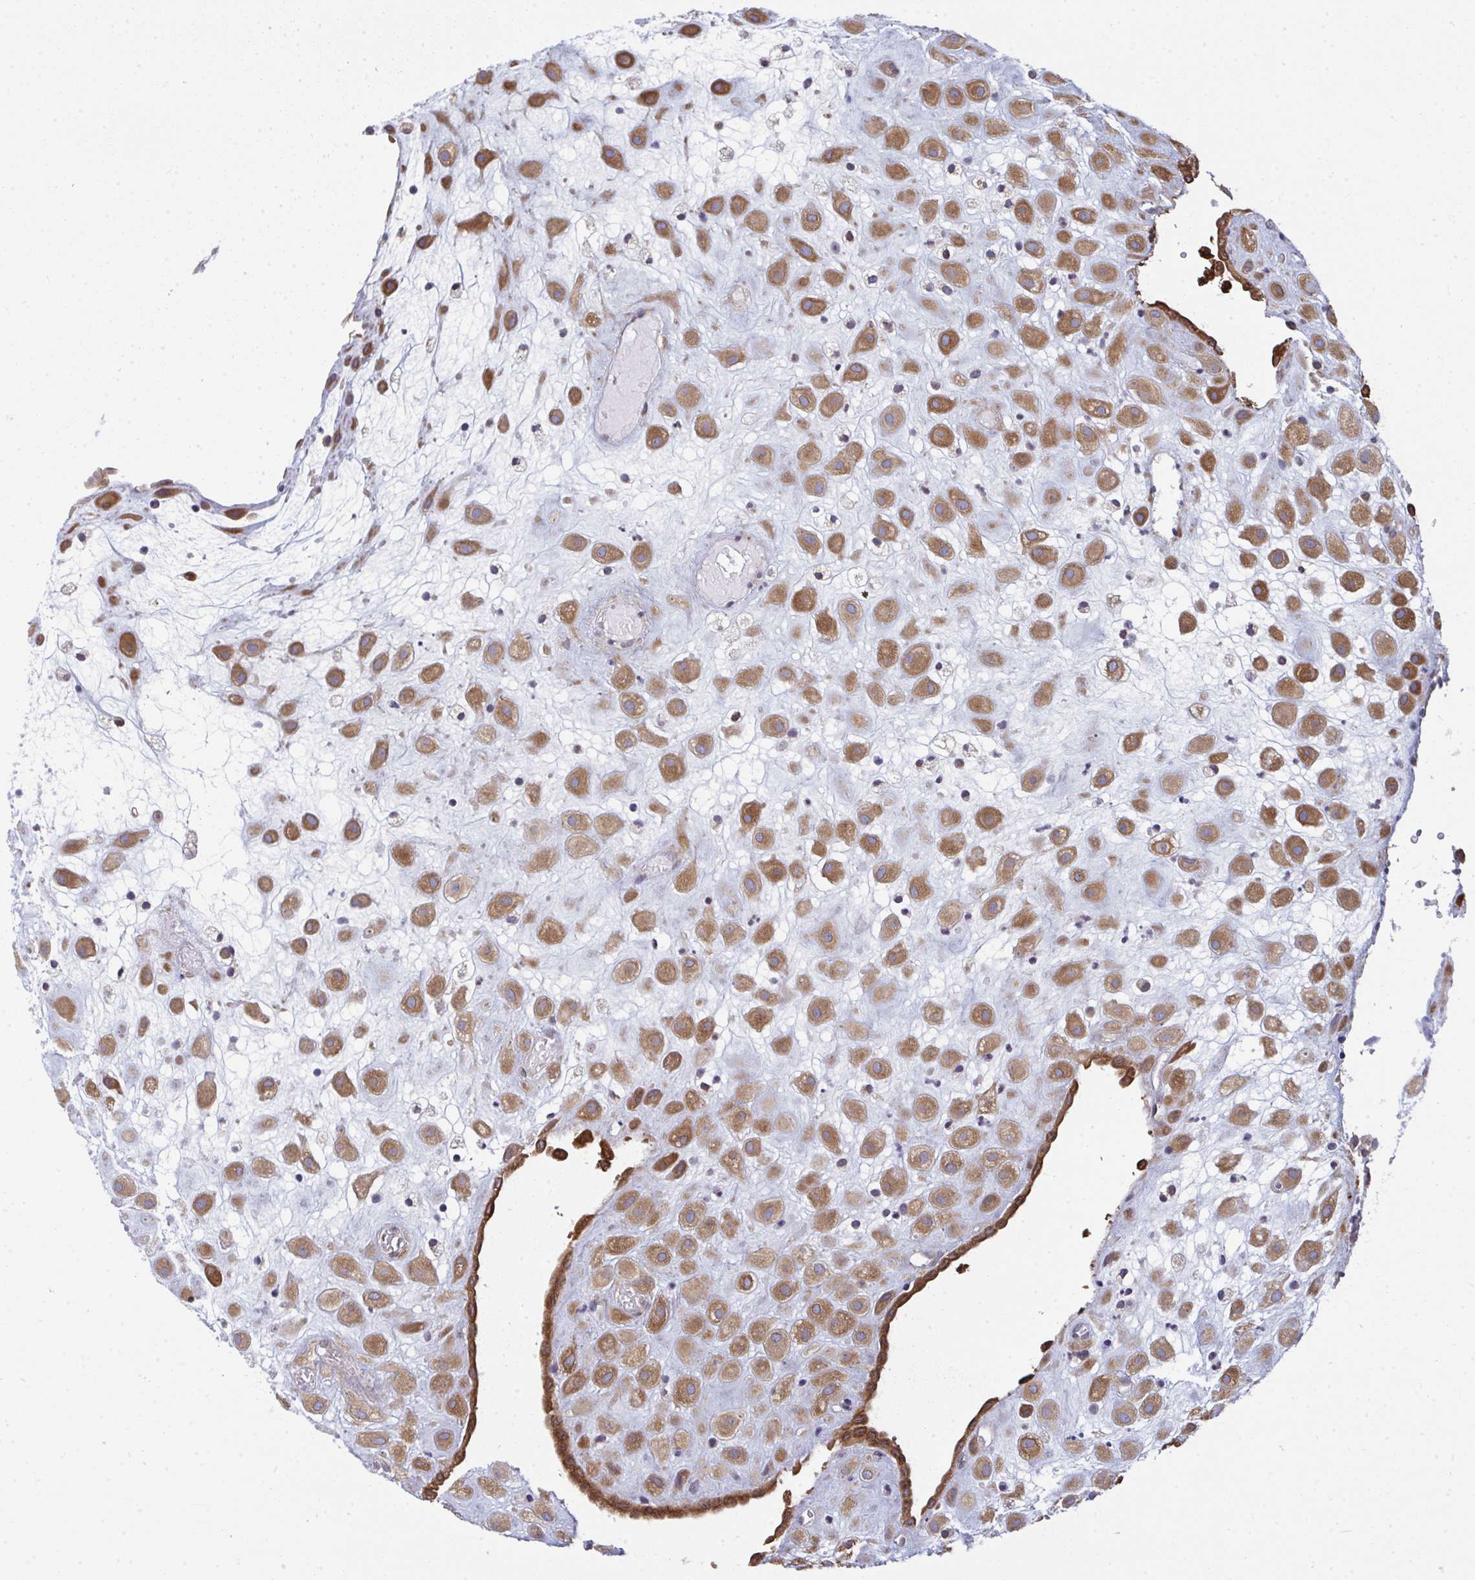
{"staining": {"intensity": "moderate", "quantity": ">75%", "location": "cytoplasmic/membranous"}, "tissue": "placenta", "cell_type": "Decidual cells", "image_type": "normal", "snomed": [{"axis": "morphology", "description": "Normal tissue, NOS"}, {"axis": "topography", "description": "Placenta"}], "caption": "Protein staining of benign placenta shows moderate cytoplasmic/membranous staining in approximately >75% of decidual cells. (Stains: DAB in brown, nuclei in blue, Microscopy: brightfield microscopy at high magnification).", "gene": "LYSMD4", "patient": {"sex": "female", "age": 24}}